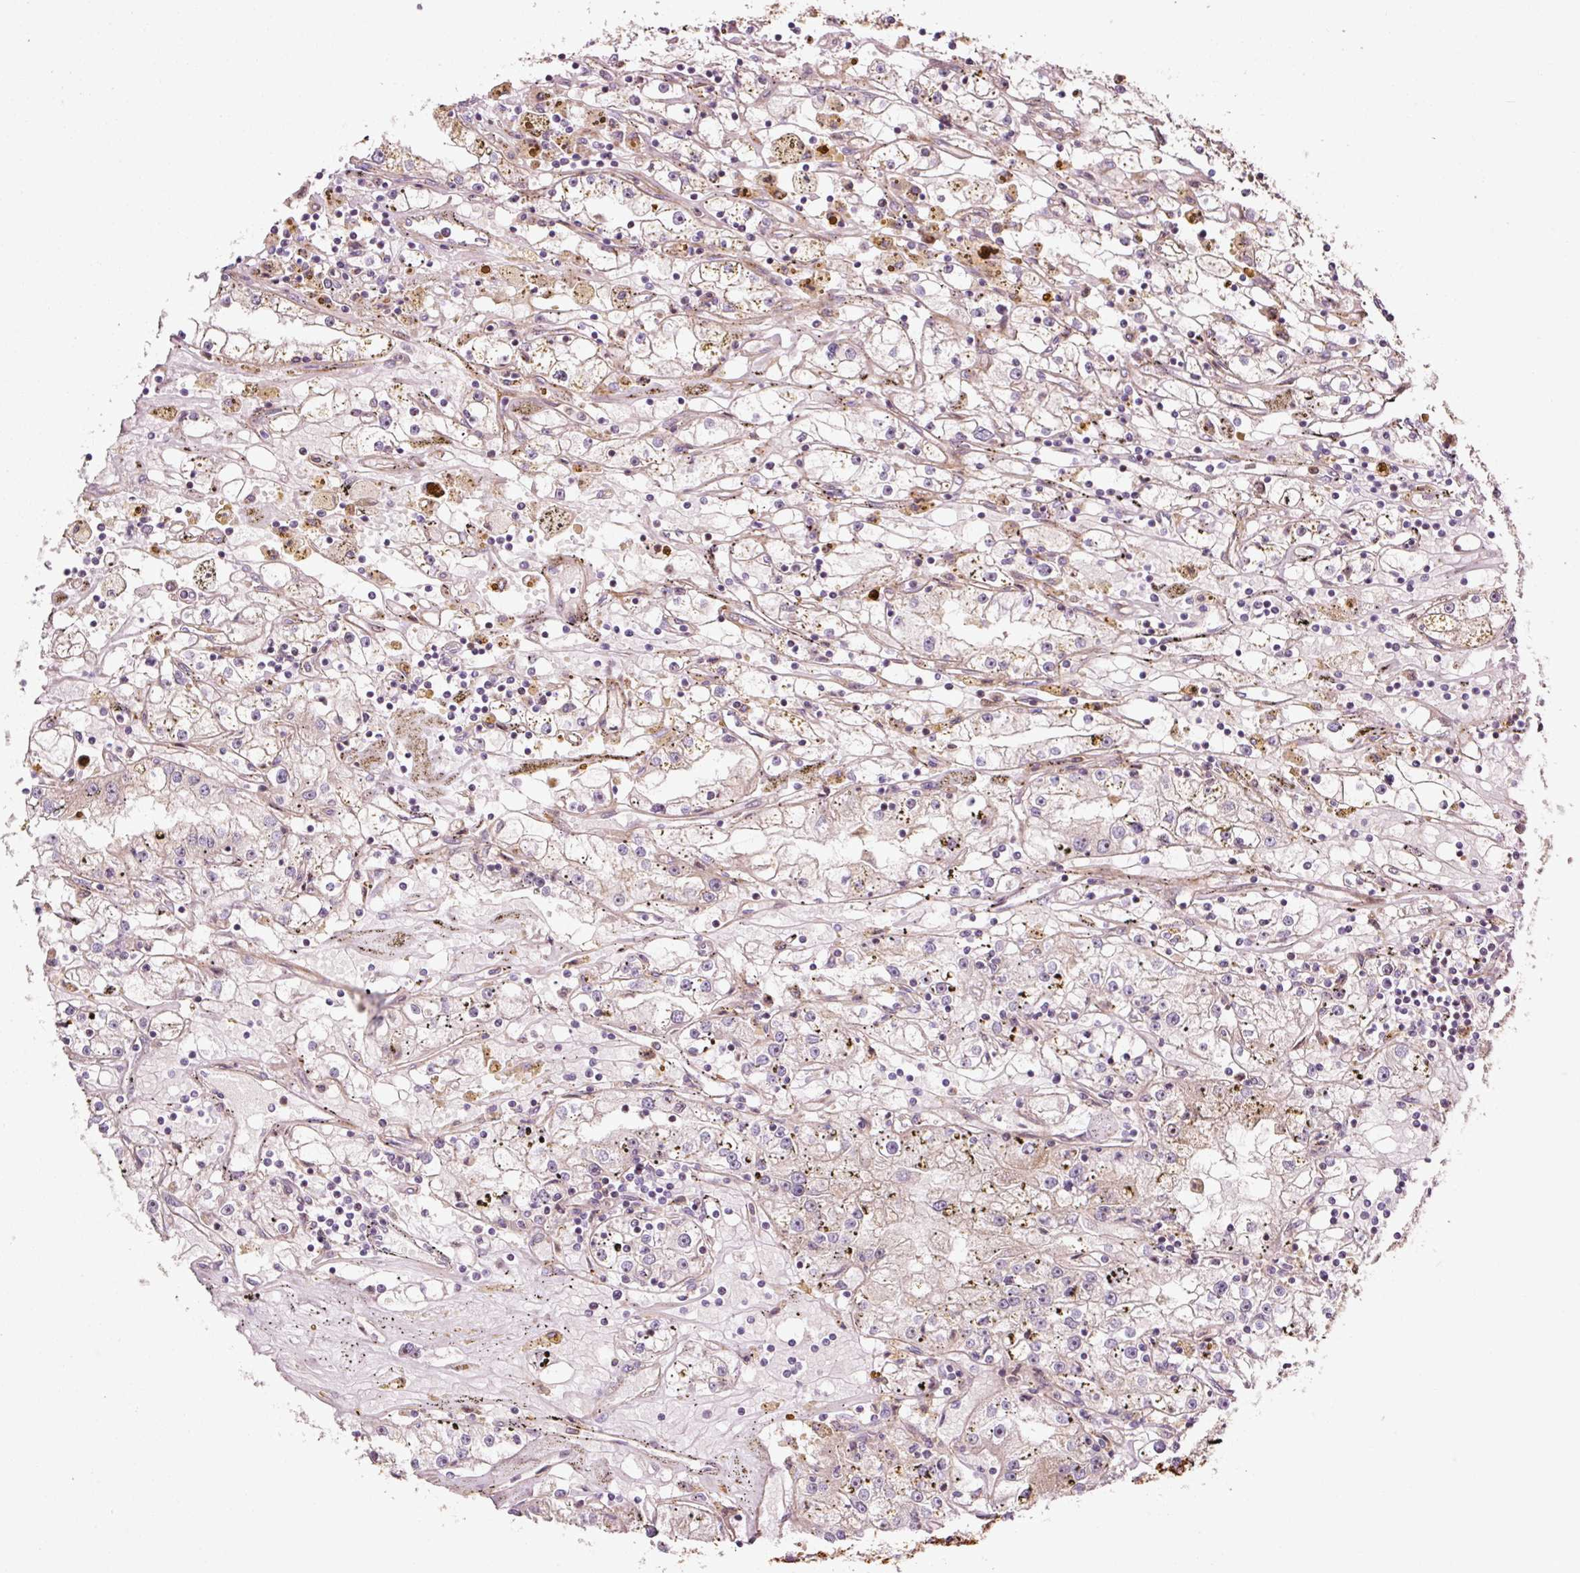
{"staining": {"intensity": "negative", "quantity": "none", "location": "none"}, "tissue": "renal cancer", "cell_type": "Tumor cells", "image_type": "cancer", "snomed": [{"axis": "morphology", "description": "Adenocarcinoma, NOS"}, {"axis": "topography", "description": "Kidney"}], "caption": "DAB immunohistochemical staining of human renal cancer (adenocarcinoma) shows no significant staining in tumor cells. (DAB immunohistochemistry (IHC), high magnification).", "gene": "ANKRD20A1", "patient": {"sex": "male", "age": 56}}